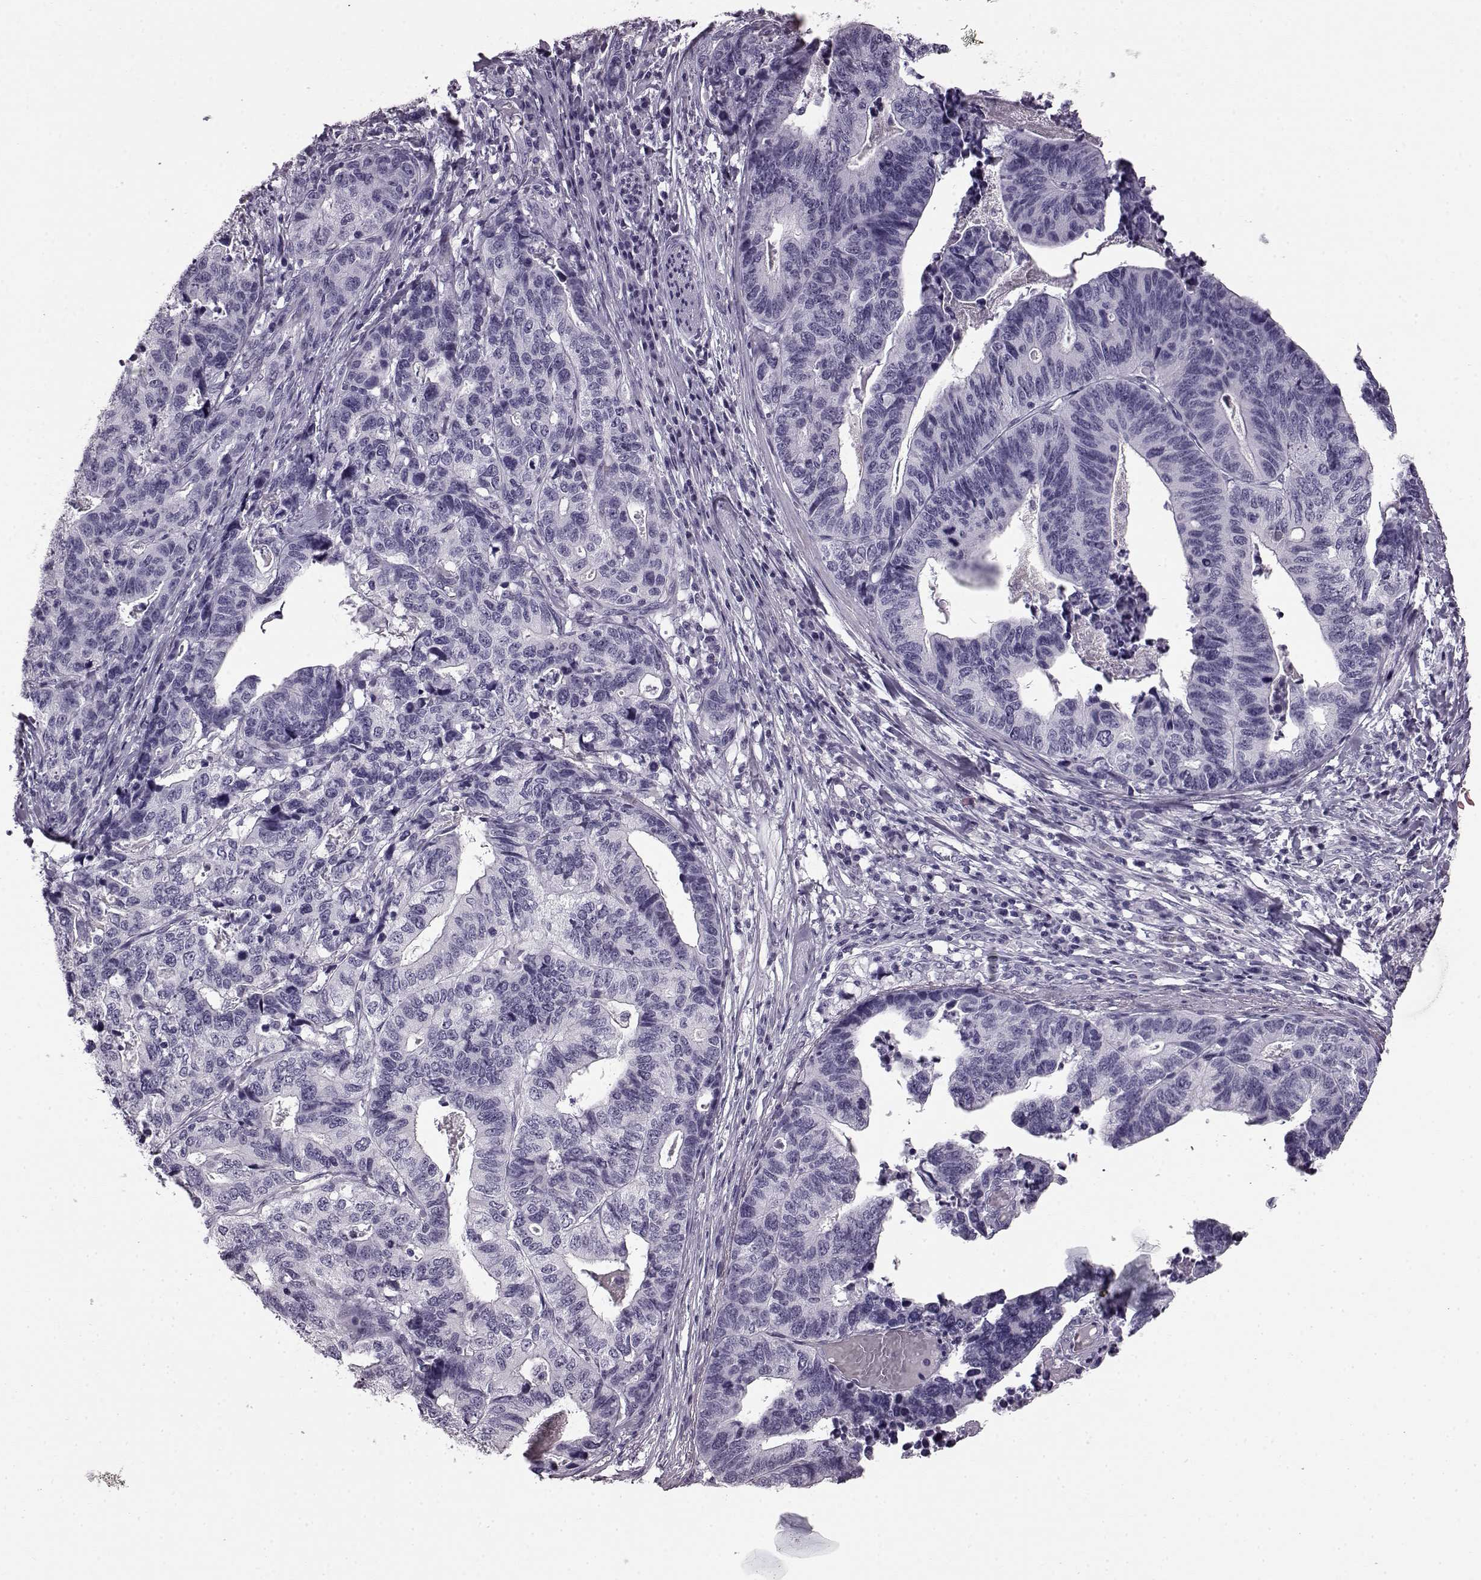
{"staining": {"intensity": "negative", "quantity": "none", "location": "none"}, "tissue": "stomach cancer", "cell_type": "Tumor cells", "image_type": "cancer", "snomed": [{"axis": "morphology", "description": "Adenocarcinoma, NOS"}, {"axis": "topography", "description": "Stomach, upper"}], "caption": "A high-resolution photomicrograph shows IHC staining of stomach adenocarcinoma, which reveals no significant expression in tumor cells.", "gene": "AIPL1", "patient": {"sex": "female", "age": 67}}